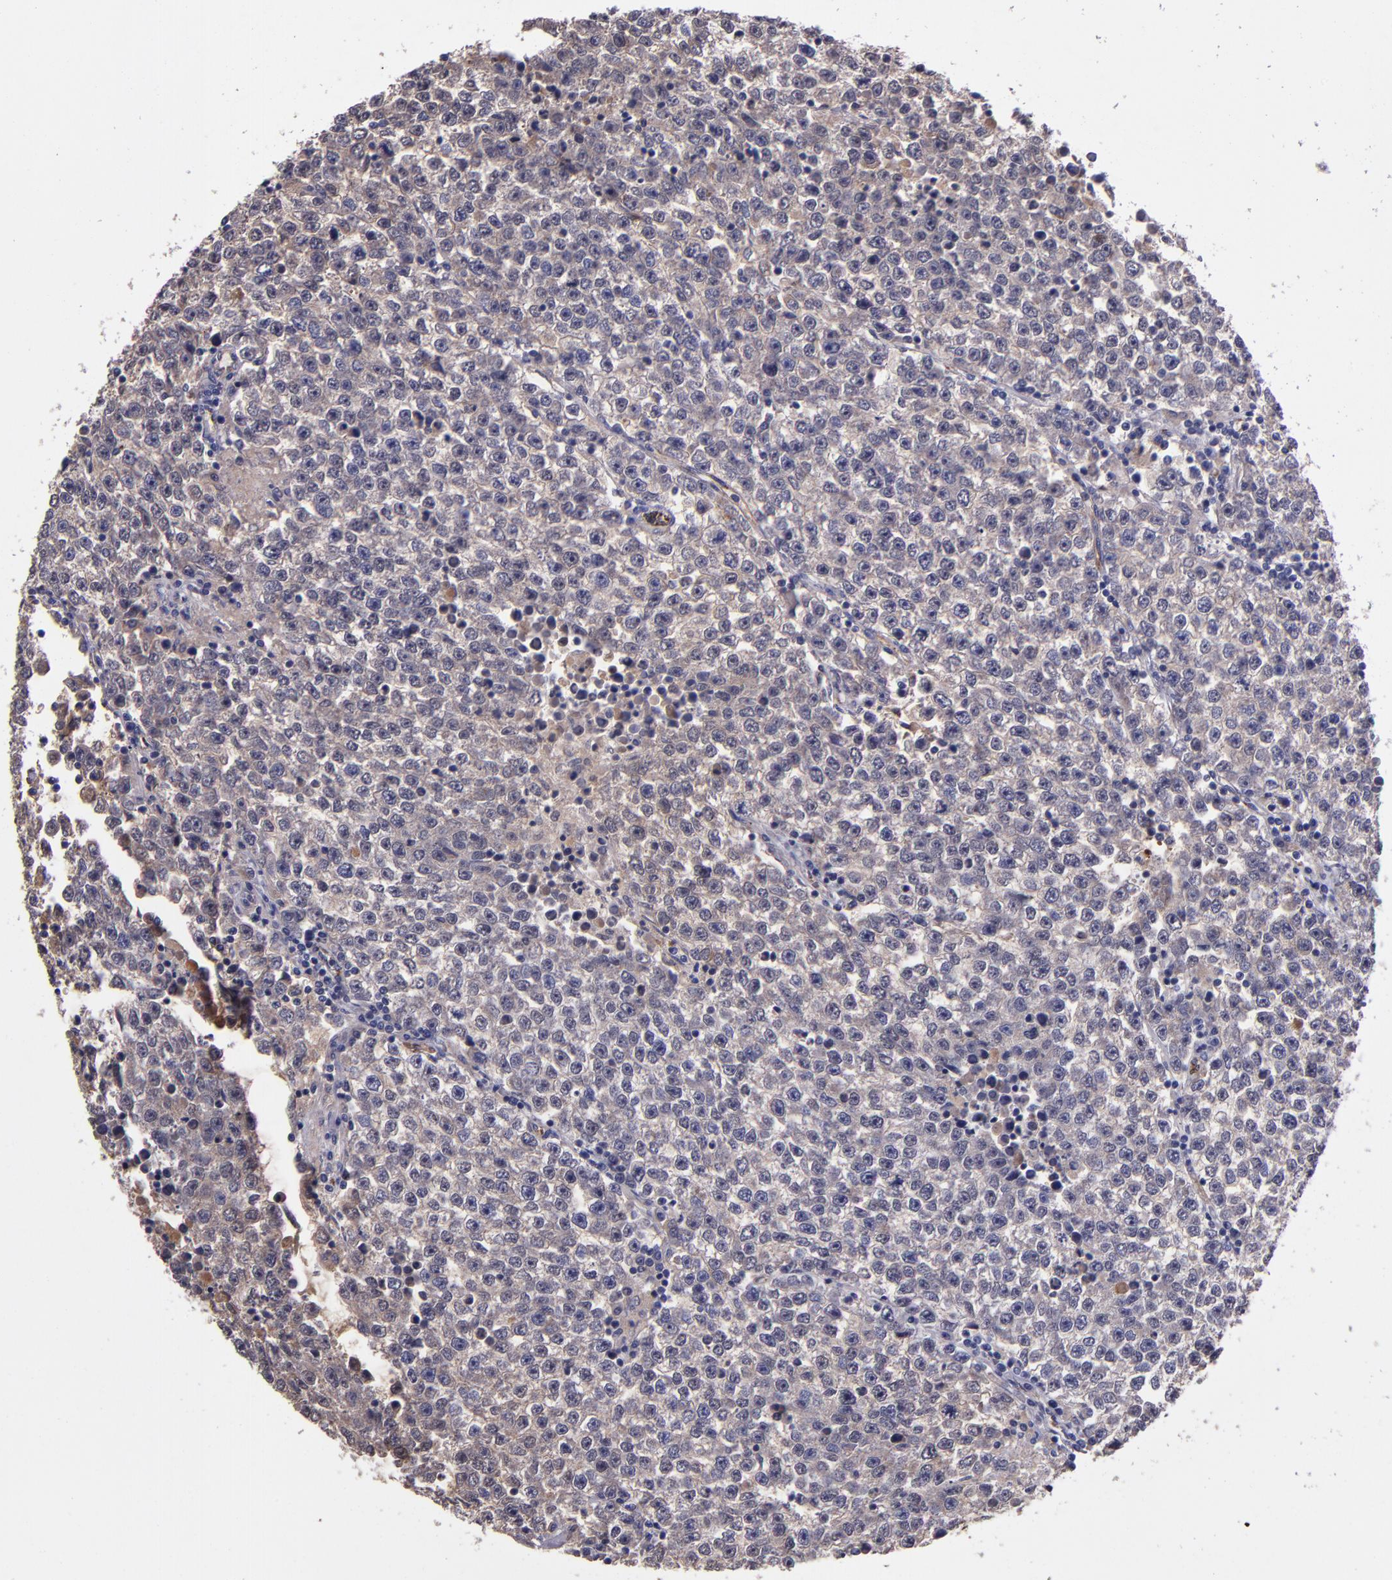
{"staining": {"intensity": "weak", "quantity": ">75%", "location": "cytoplasmic/membranous"}, "tissue": "testis cancer", "cell_type": "Tumor cells", "image_type": "cancer", "snomed": [{"axis": "morphology", "description": "Seminoma, NOS"}, {"axis": "topography", "description": "Testis"}], "caption": "DAB immunohistochemical staining of human testis cancer (seminoma) shows weak cytoplasmic/membranous protein staining in about >75% of tumor cells.", "gene": "A2M", "patient": {"sex": "male", "age": 36}}